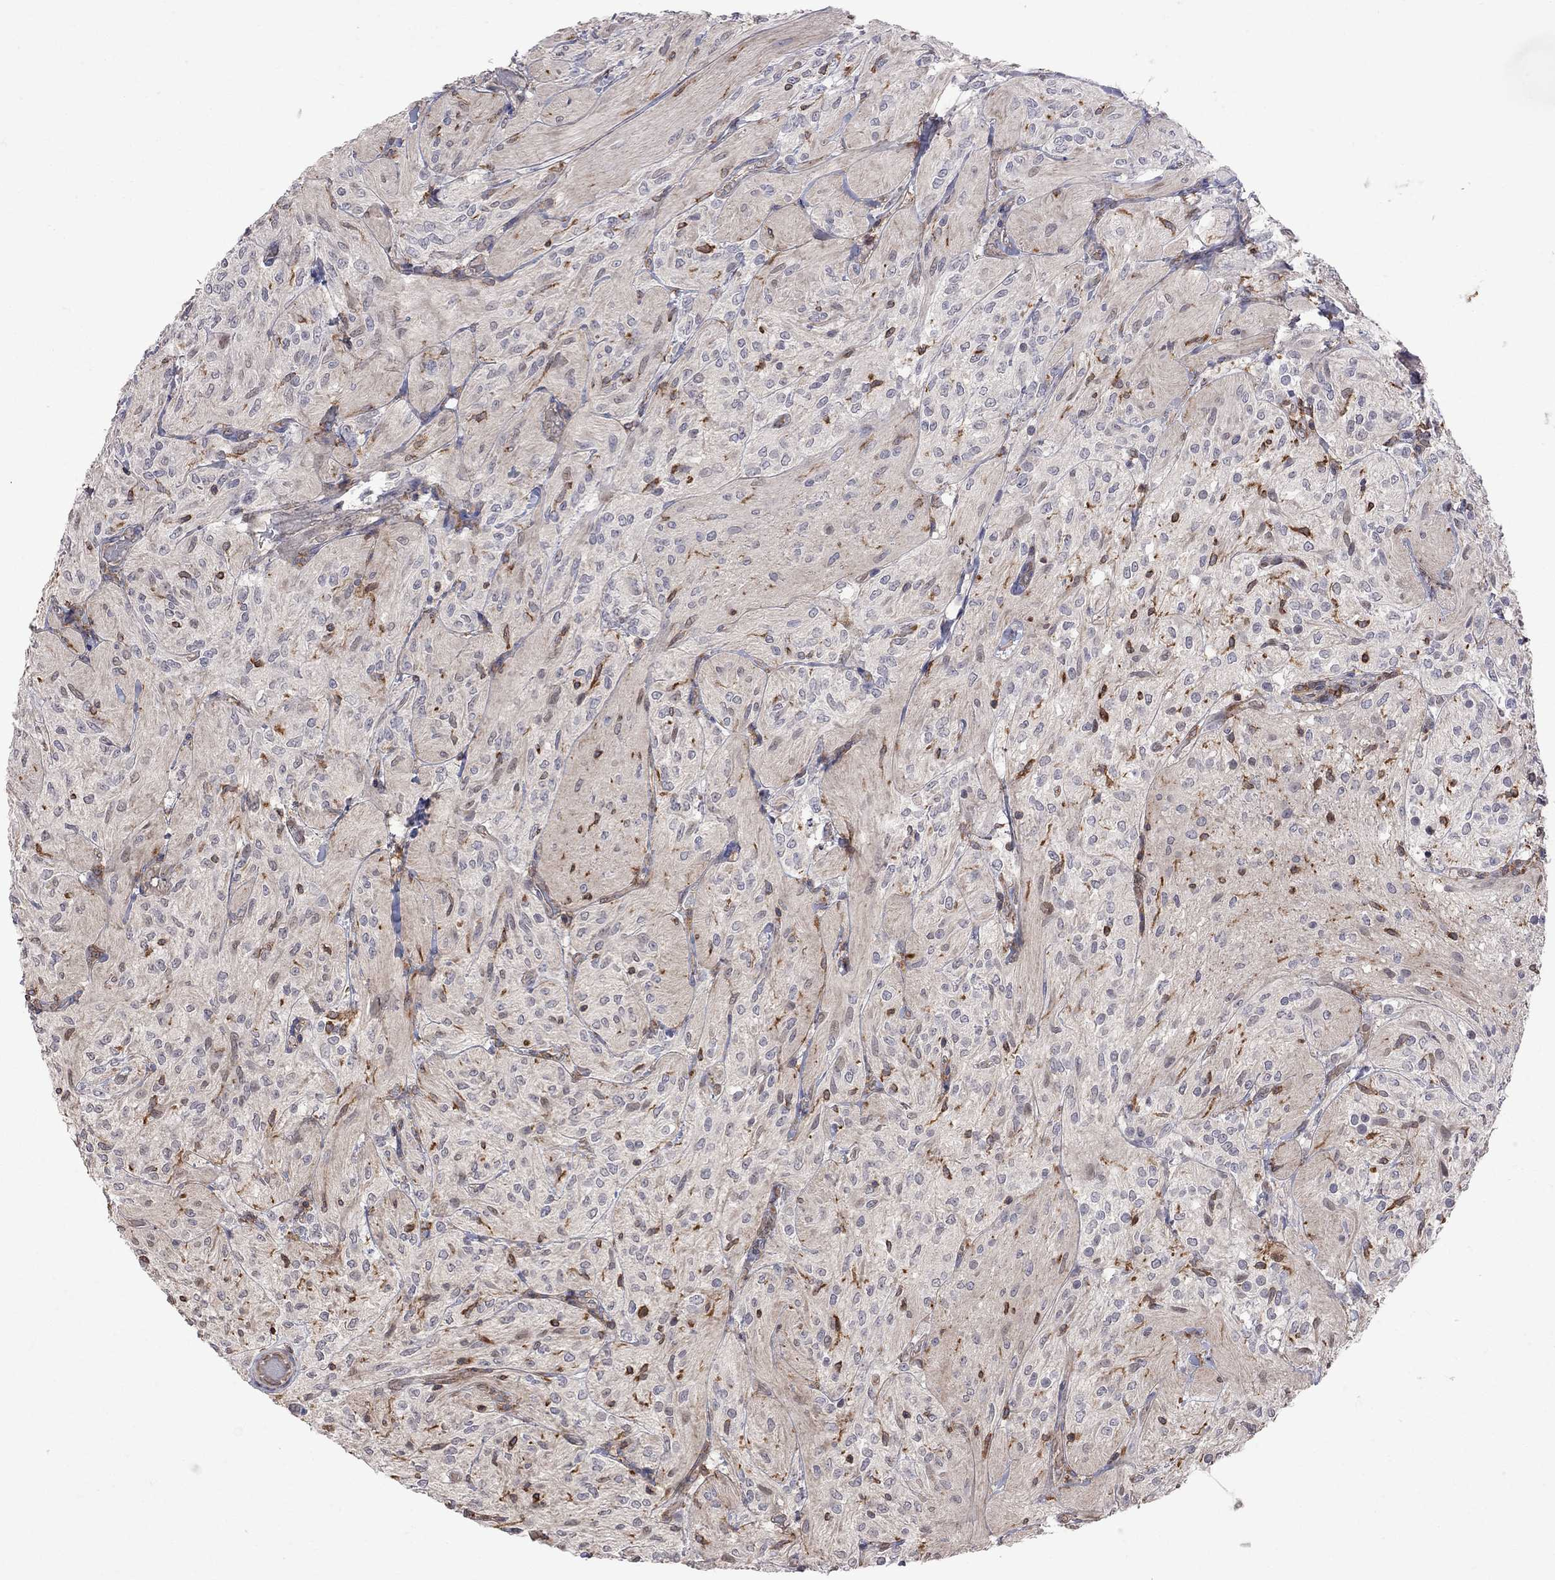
{"staining": {"intensity": "negative", "quantity": "none", "location": "none"}, "tissue": "glioma", "cell_type": "Tumor cells", "image_type": "cancer", "snomed": [{"axis": "morphology", "description": "Glioma, malignant, Low grade"}, {"axis": "topography", "description": "Brain"}], "caption": "A photomicrograph of glioma stained for a protein reveals no brown staining in tumor cells.", "gene": "ABI3", "patient": {"sex": "male", "age": 3}}